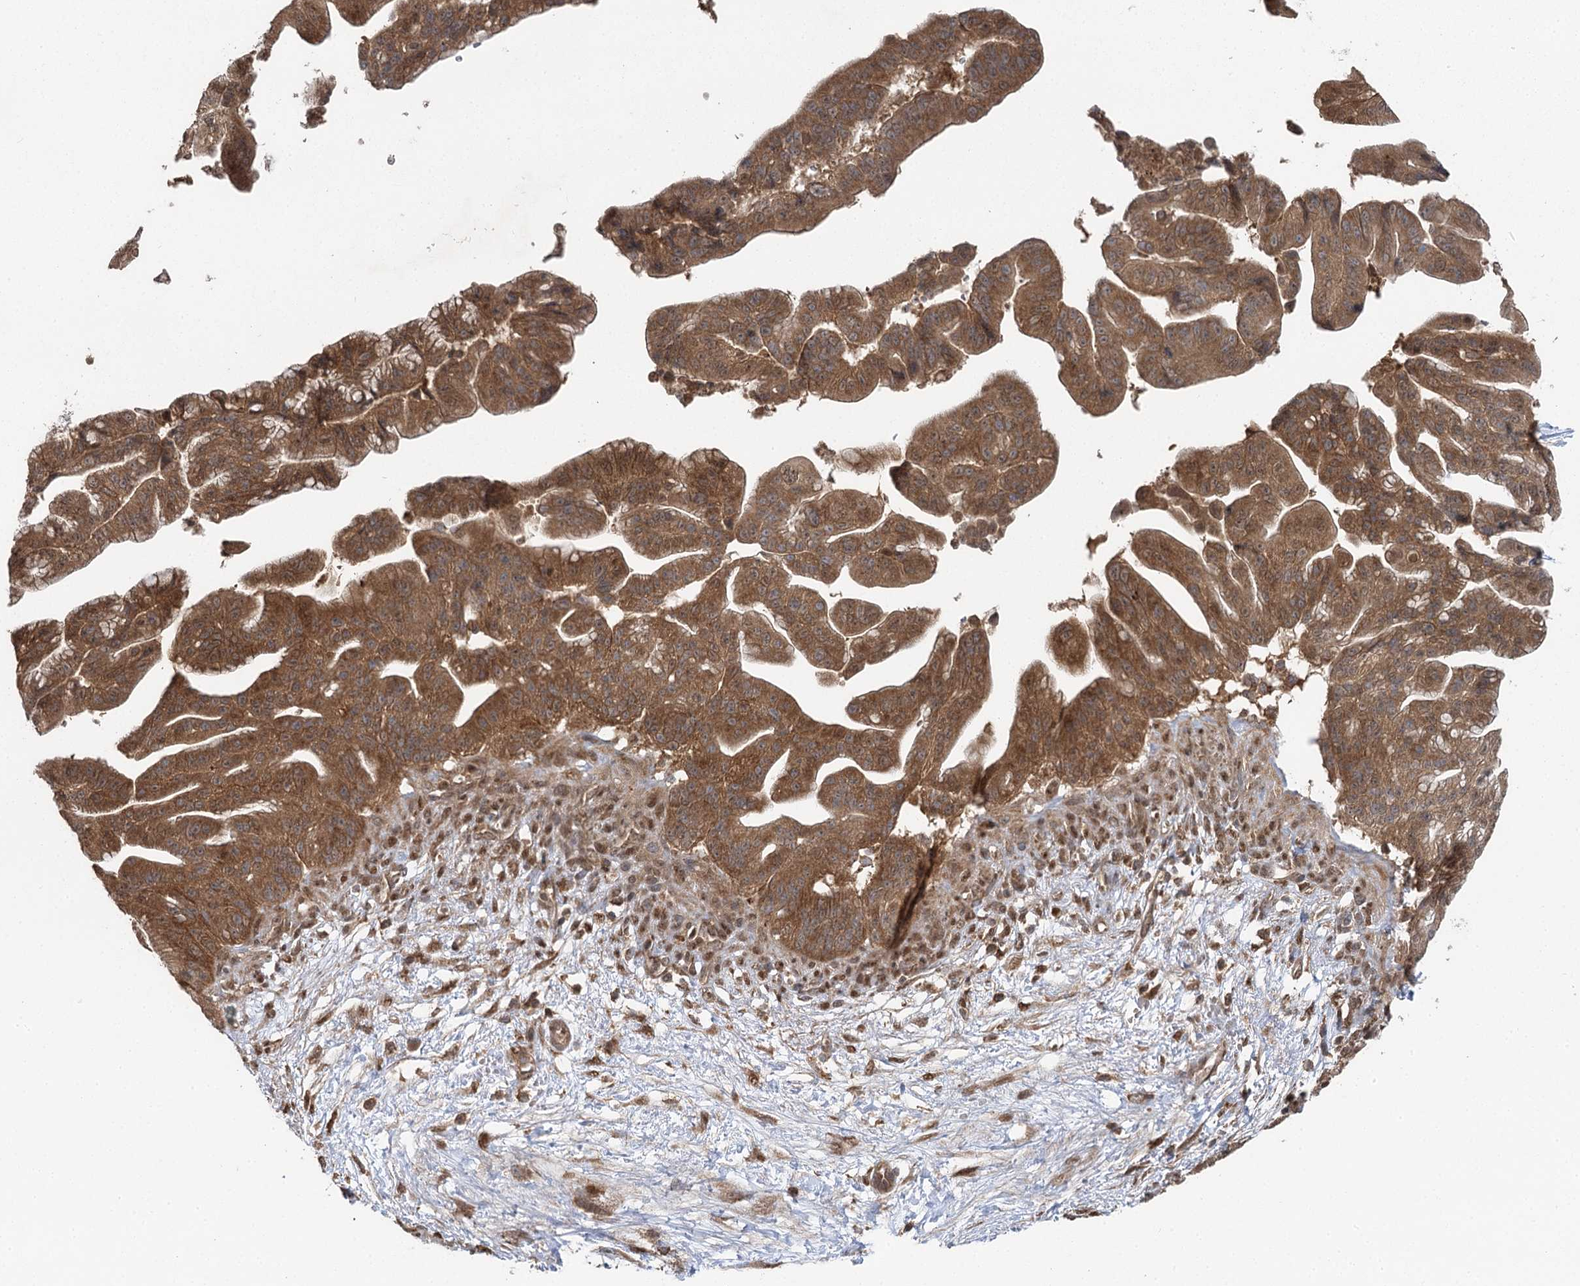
{"staining": {"intensity": "moderate", "quantity": ">75%", "location": "cytoplasmic/membranous,nuclear"}, "tissue": "pancreatic cancer", "cell_type": "Tumor cells", "image_type": "cancer", "snomed": [{"axis": "morphology", "description": "Adenocarcinoma, NOS"}, {"axis": "topography", "description": "Pancreas"}], "caption": "Protein staining displays moderate cytoplasmic/membranous and nuclear expression in about >75% of tumor cells in pancreatic adenocarcinoma.", "gene": "C12orf4", "patient": {"sex": "male", "age": 68}}